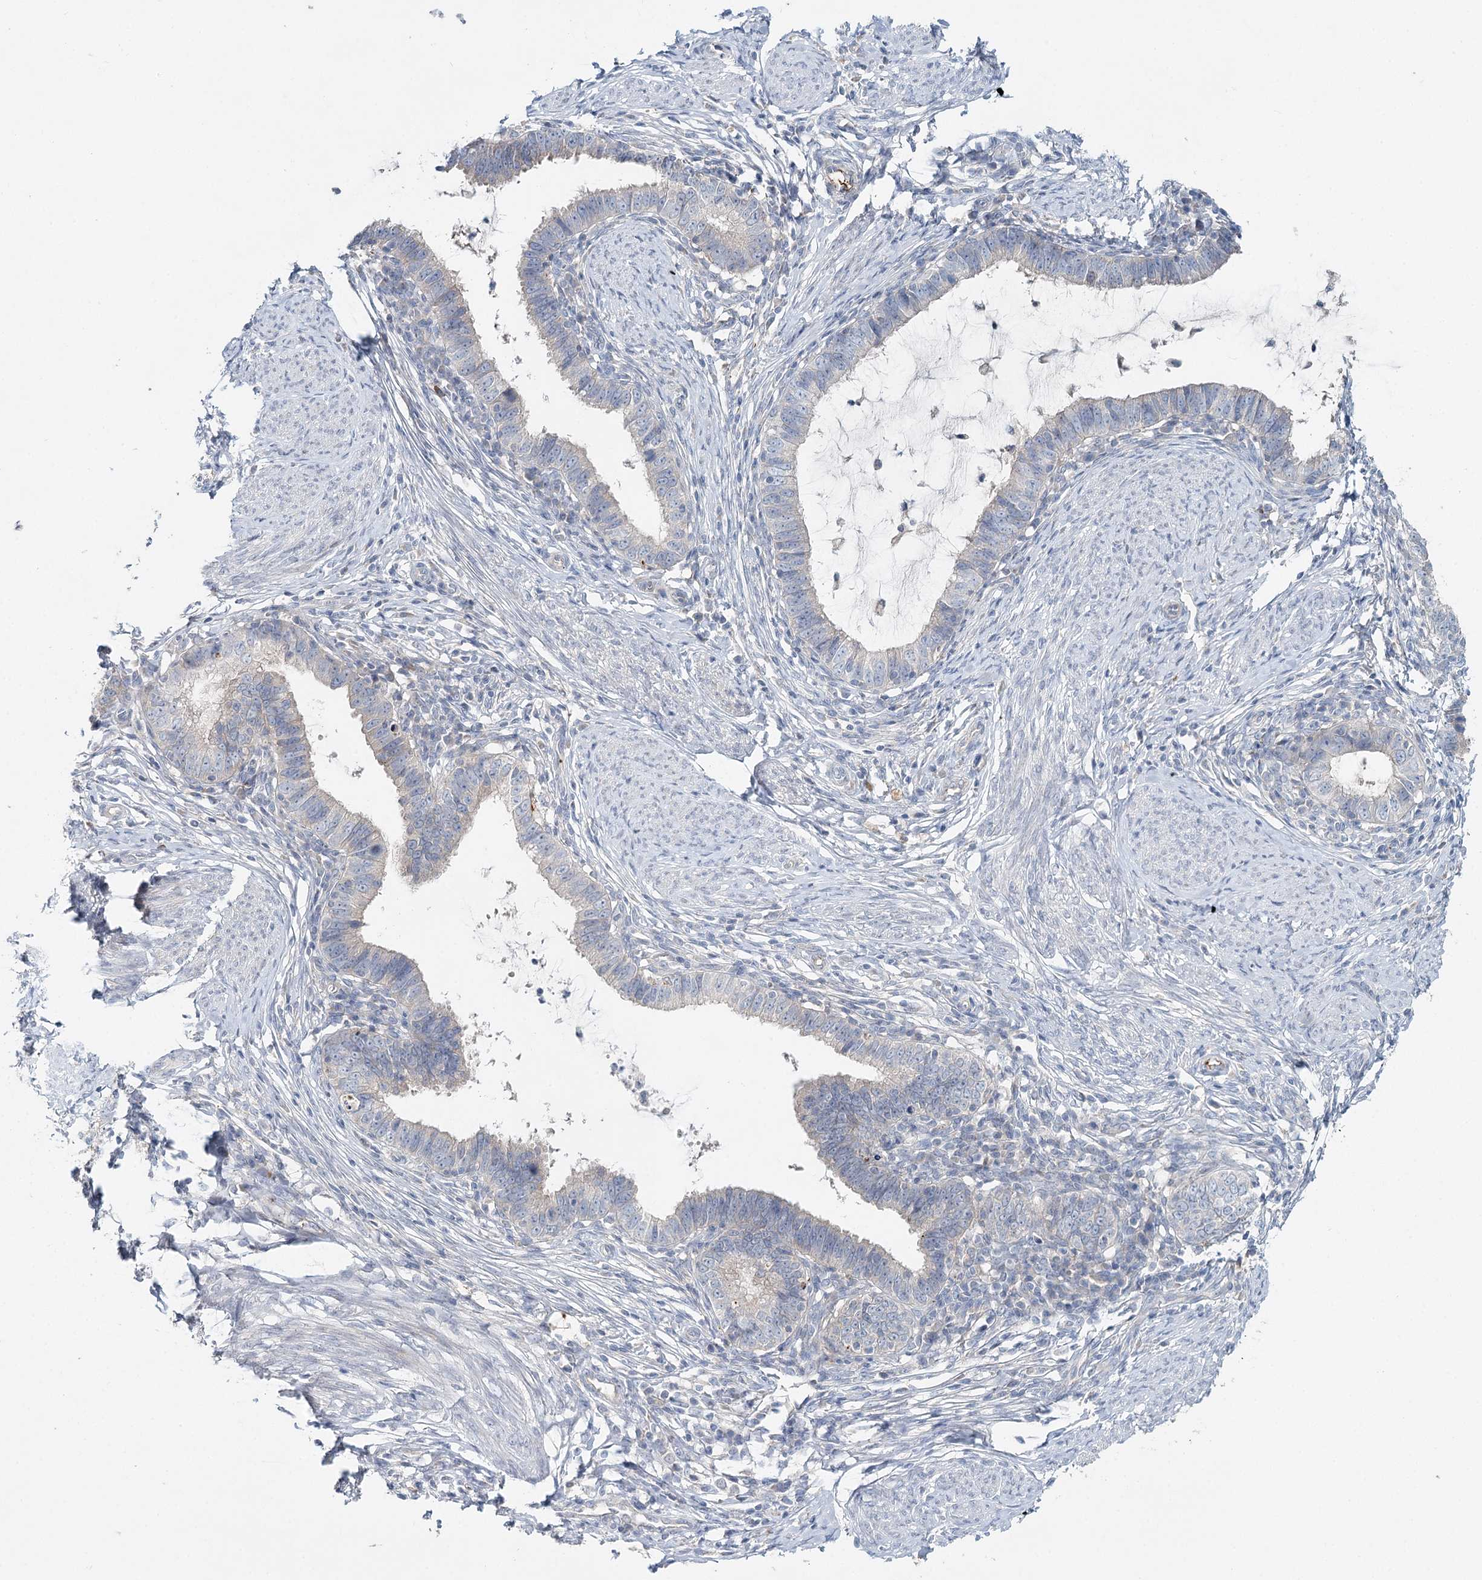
{"staining": {"intensity": "negative", "quantity": "none", "location": "none"}, "tissue": "cervical cancer", "cell_type": "Tumor cells", "image_type": "cancer", "snomed": [{"axis": "morphology", "description": "Adenocarcinoma, NOS"}, {"axis": "topography", "description": "Cervix"}], "caption": "Immunohistochemistry histopathology image of human cervical cancer (adenocarcinoma) stained for a protein (brown), which displays no positivity in tumor cells. (DAB (3,3'-diaminobenzidine) IHC with hematoxylin counter stain).", "gene": "ALKBH8", "patient": {"sex": "female", "age": 36}}